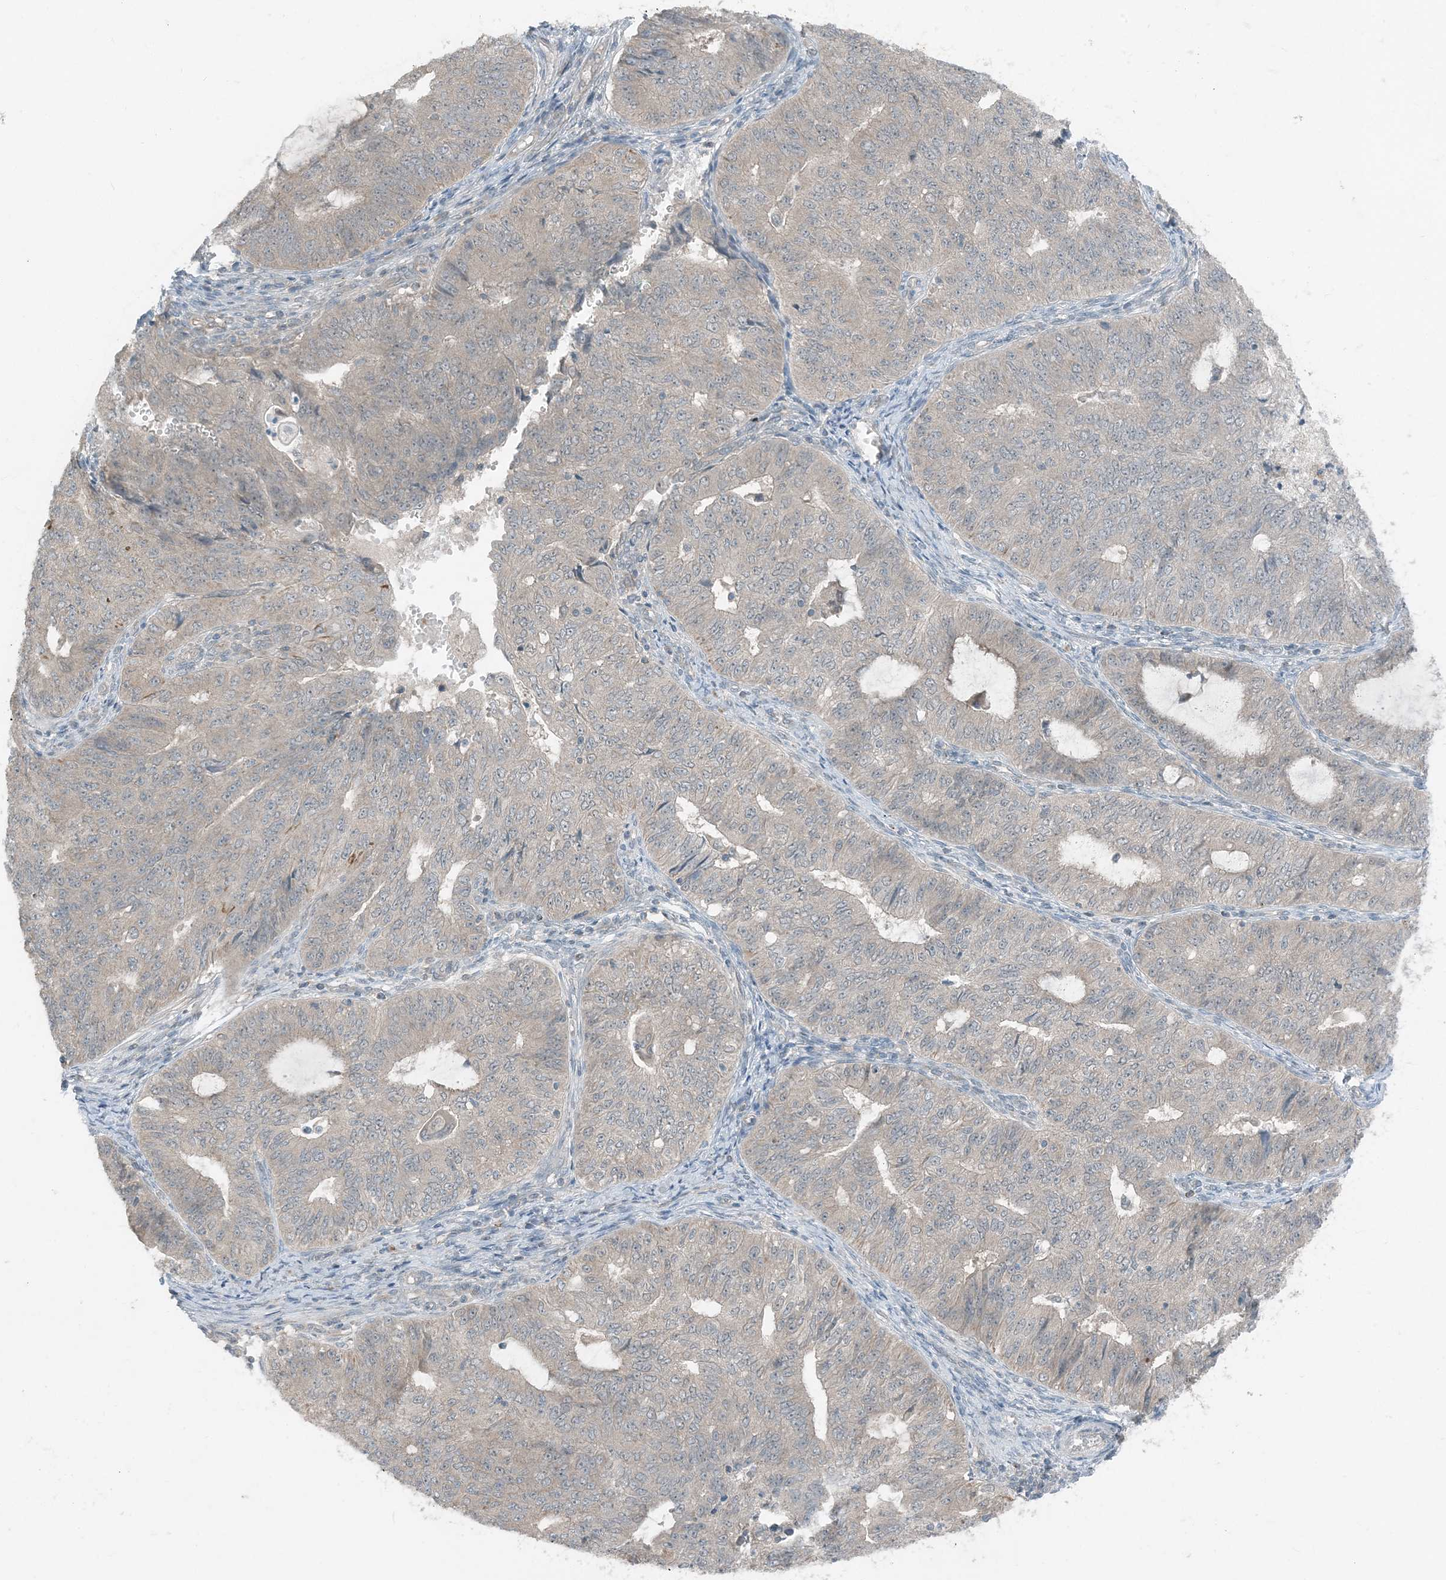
{"staining": {"intensity": "weak", "quantity": "<25%", "location": "cytoplasmic/membranous"}, "tissue": "endometrial cancer", "cell_type": "Tumor cells", "image_type": "cancer", "snomed": [{"axis": "morphology", "description": "Adenocarcinoma, NOS"}, {"axis": "topography", "description": "Endometrium"}], "caption": "There is no significant staining in tumor cells of endometrial cancer.", "gene": "MITD1", "patient": {"sex": "female", "age": 32}}